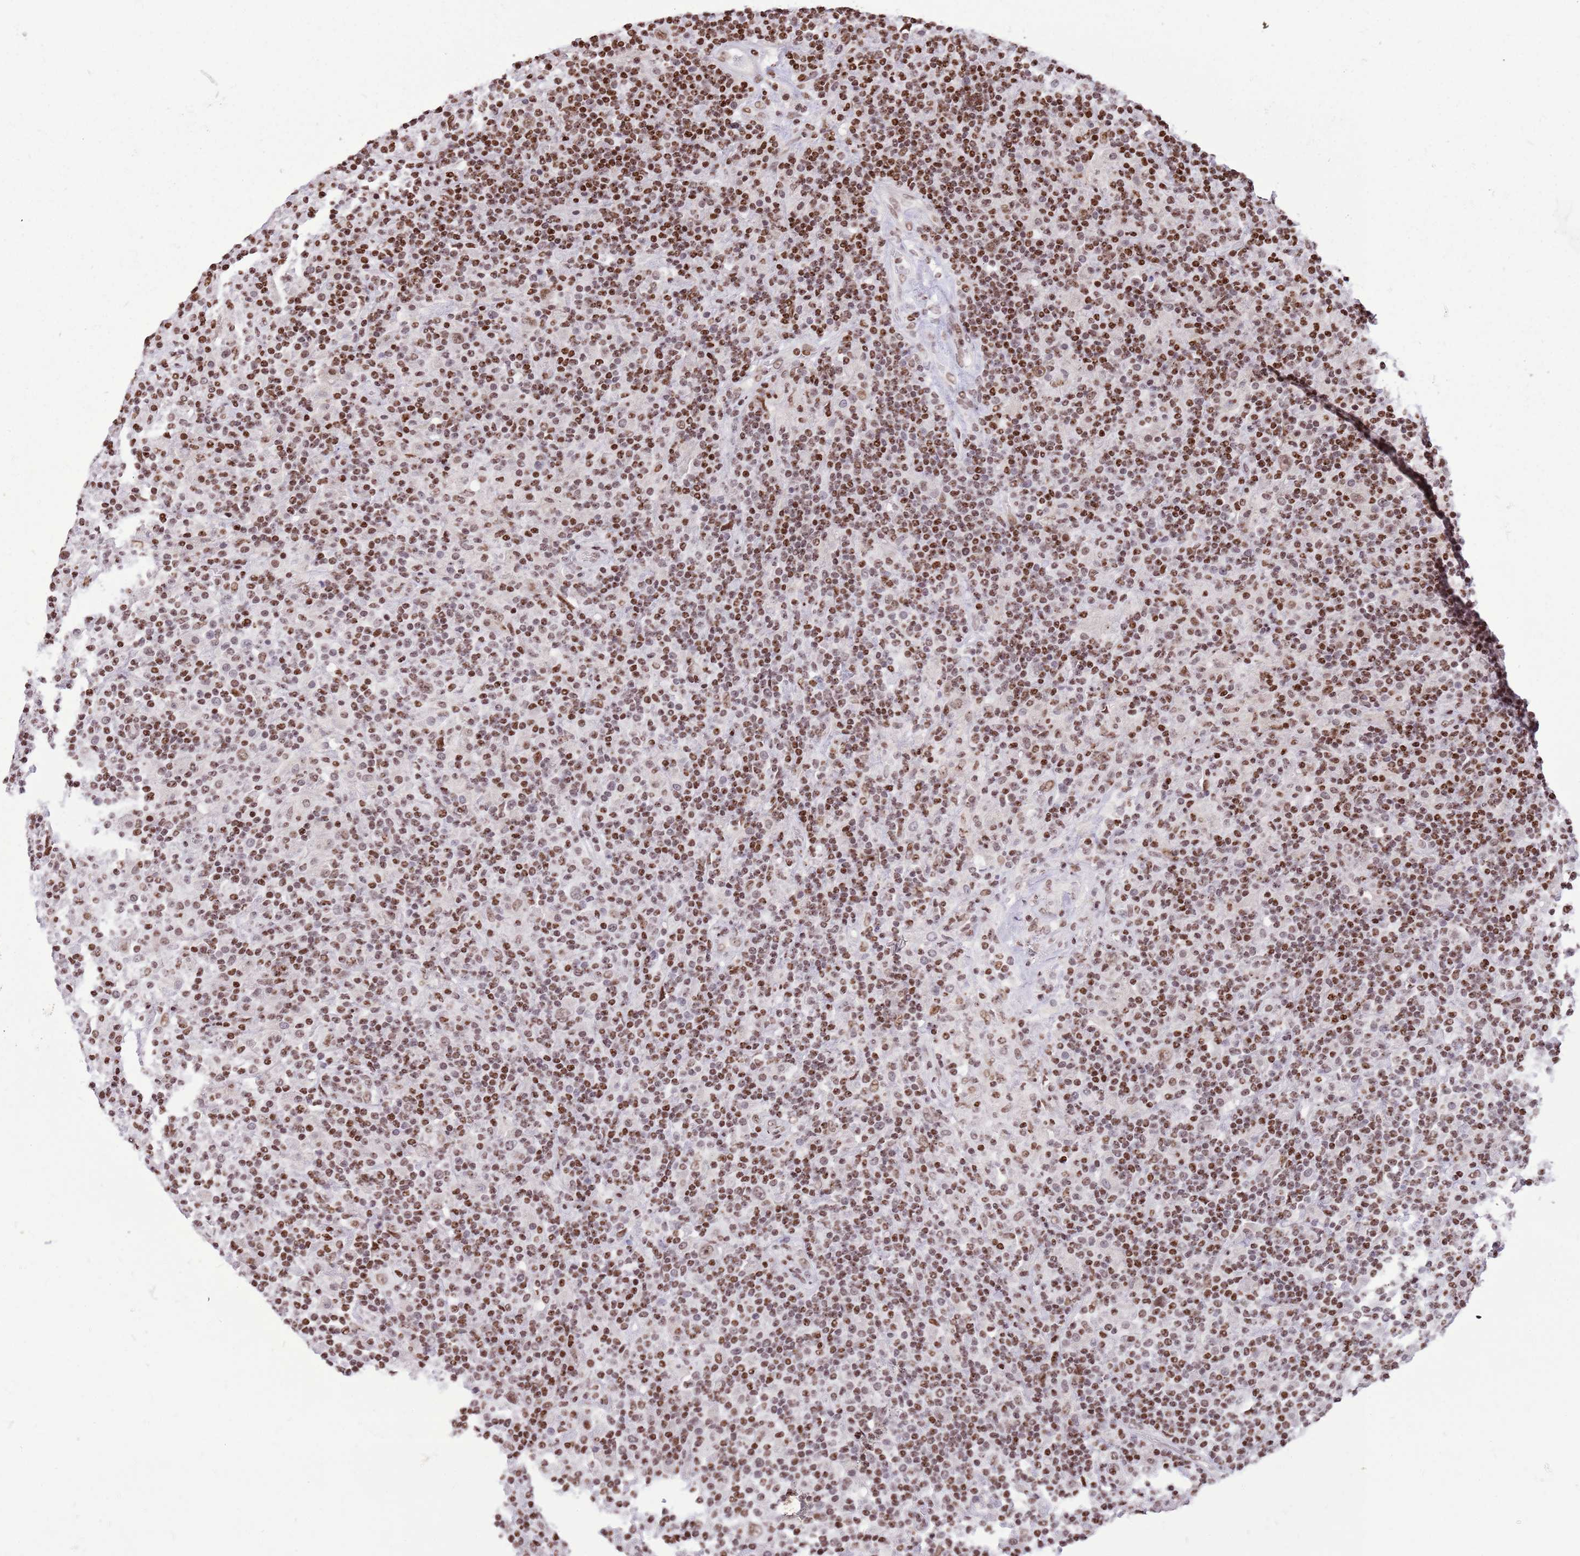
{"staining": {"intensity": "weak", "quantity": ">75%", "location": "nuclear"}, "tissue": "lymphoma", "cell_type": "Tumor cells", "image_type": "cancer", "snomed": [{"axis": "morphology", "description": "Hodgkin's disease, NOS"}, {"axis": "topography", "description": "Lymph node"}], "caption": "Hodgkin's disease stained with a protein marker displays weak staining in tumor cells.", "gene": "WASHC4", "patient": {"sex": "male", "age": 70}}